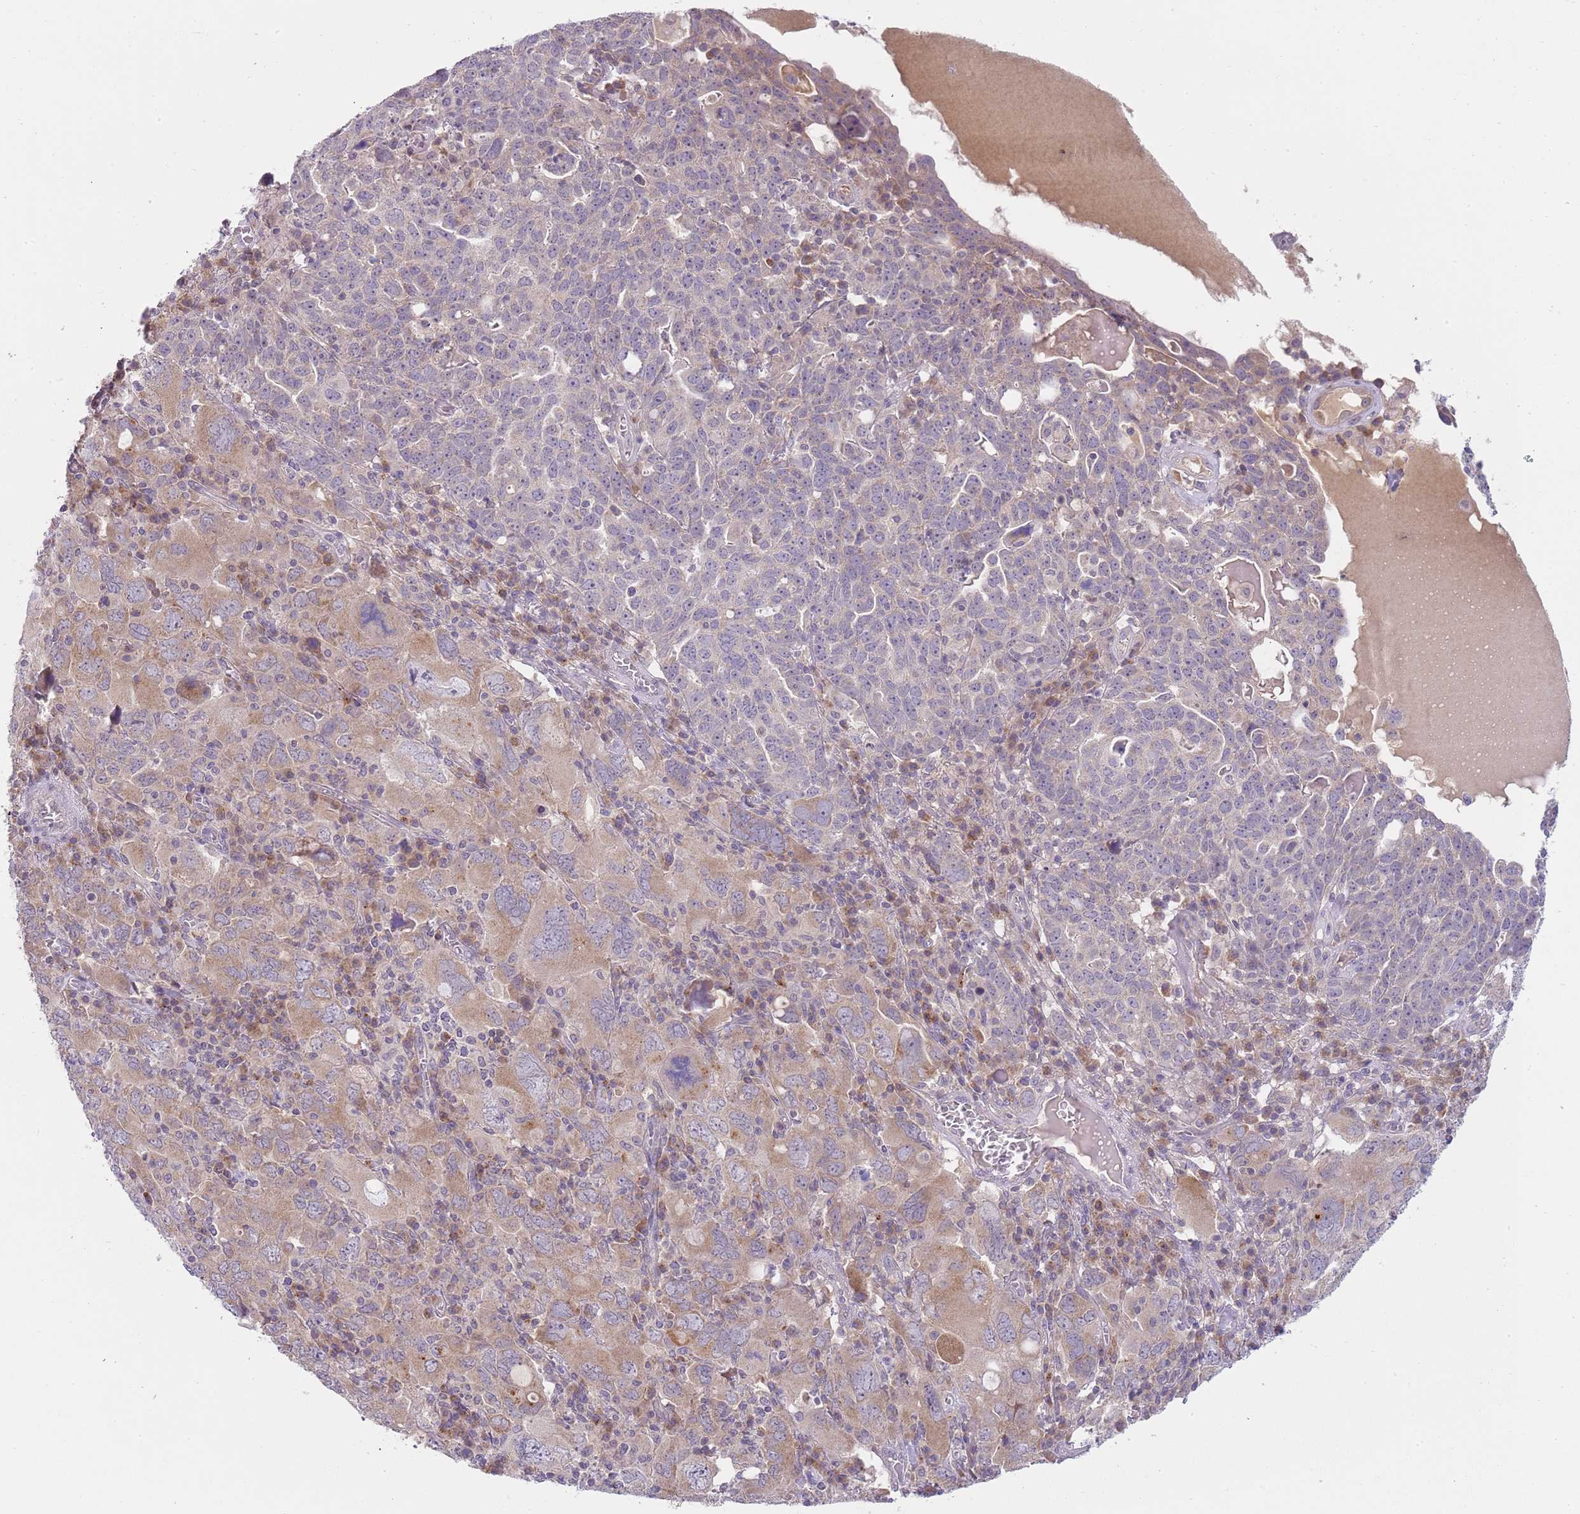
{"staining": {"intensity": "moderate", "quantity": "<25%", "location": "cytoplasmic/membranous"}, "tissue": "ovarian cancer", "cell_type": "Tumor cells", "image_type": "cancer", "snomed": [{"axis": "morphology", "description": "Carcinoma, endometroid"}, {"axis": "topography", "description": "Ovary"}], "caption": "Endometroid carcinoma (ovarian) tissue shows moderate cytoplasmic/membranous staining in about <25% of tumor cells", "gene": "SKOR2", "patient": {"sex": "female", "age": 62}}